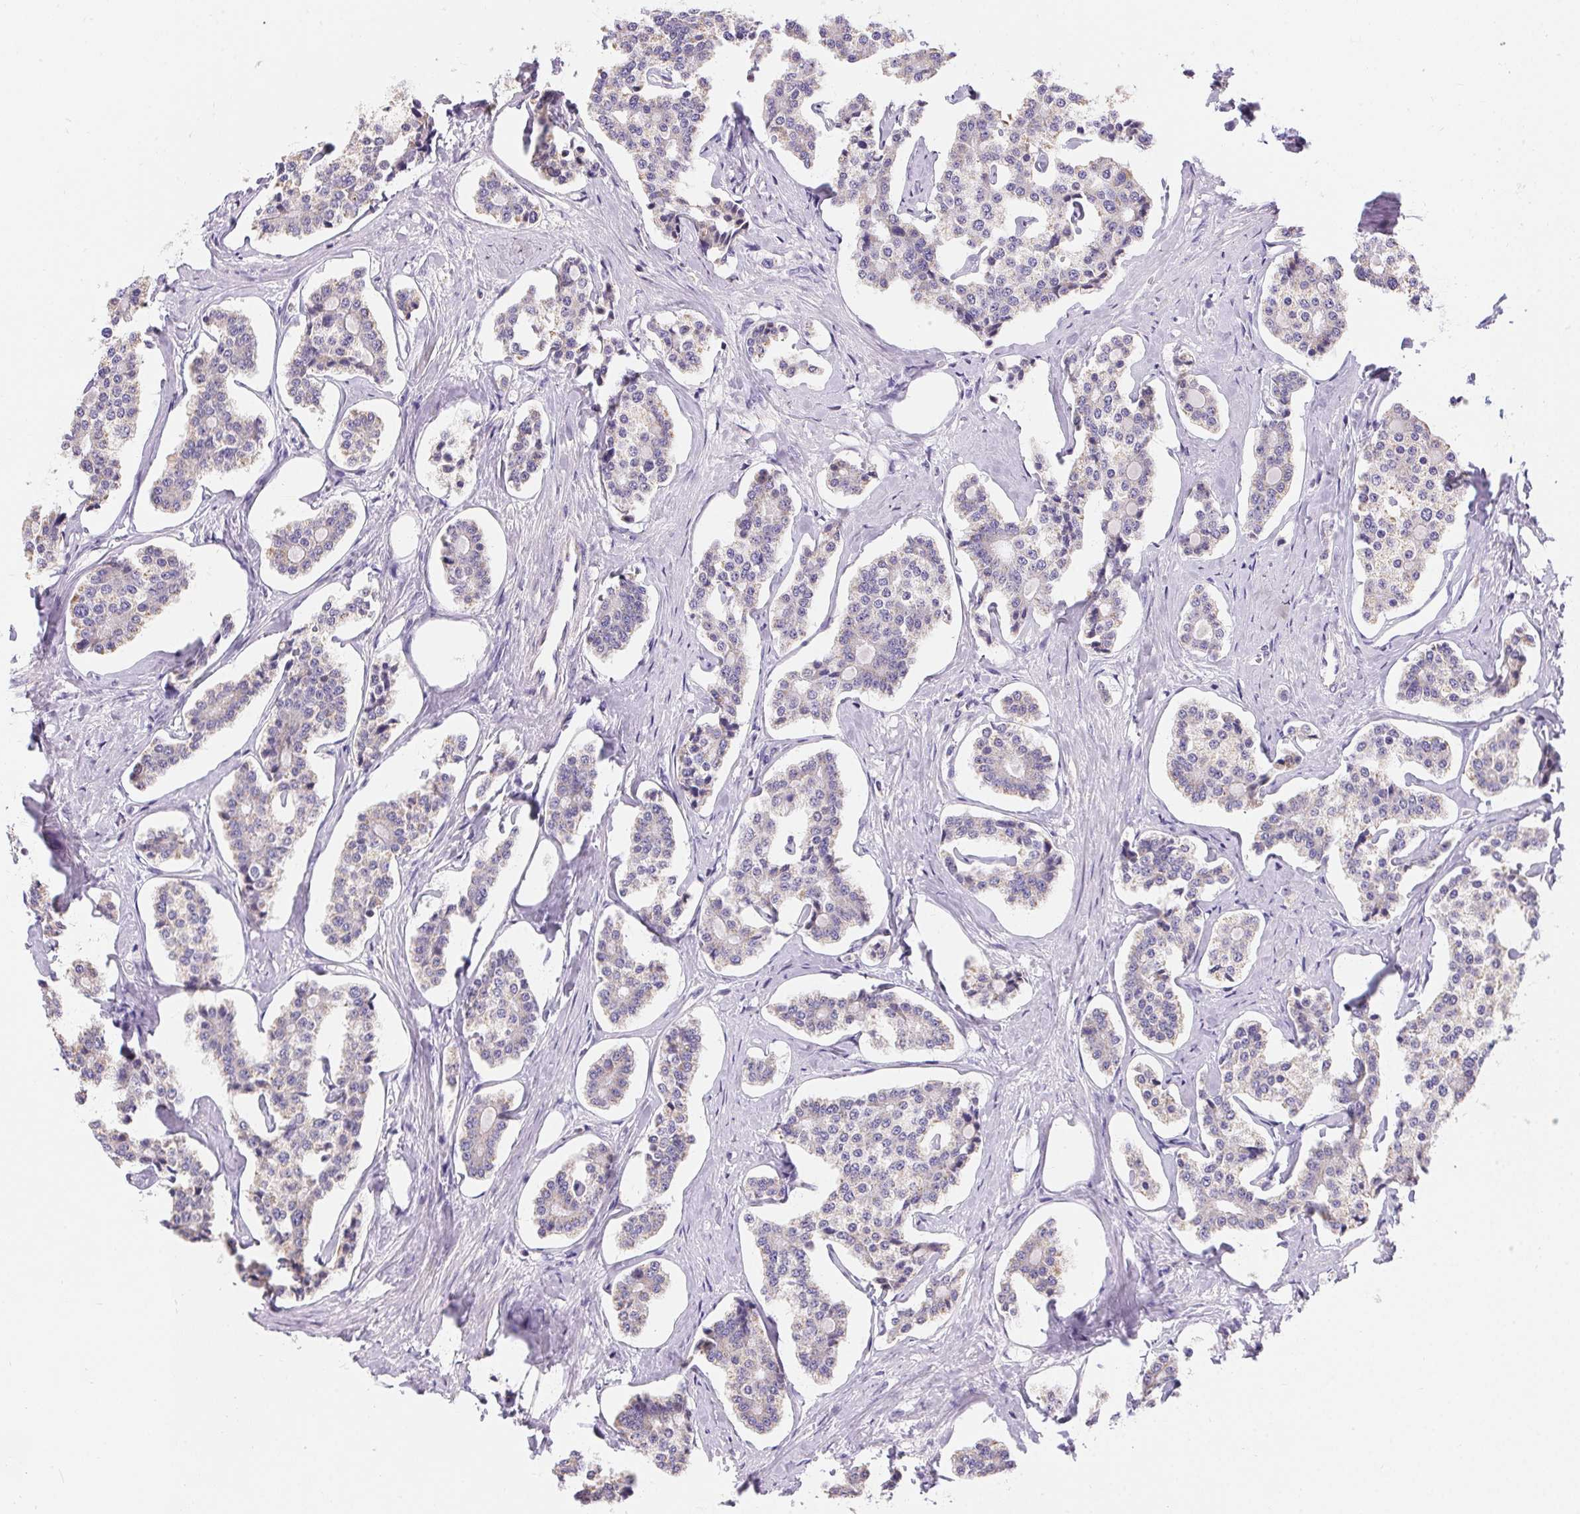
{"staining": {"intensity": "negative", "quantity": "none", "location": "none"}, "tissue": "carcinoid", "cell_type": "Tumor cells", "image_type": "cancer", "snomed": [{"axis": "morphology", "description": "Carcinoid, malignant, NOS"}, {"axis": "topography", "description": "Small intestine"}], "caption": "DAB (3,3'-diaminobenzidine) immunohistochemical staining of carcinoid (malignant) displays no significant expression in tumor cells.", "gene": "ASGR2", "patient": {"sex": "female", "age": 65}}